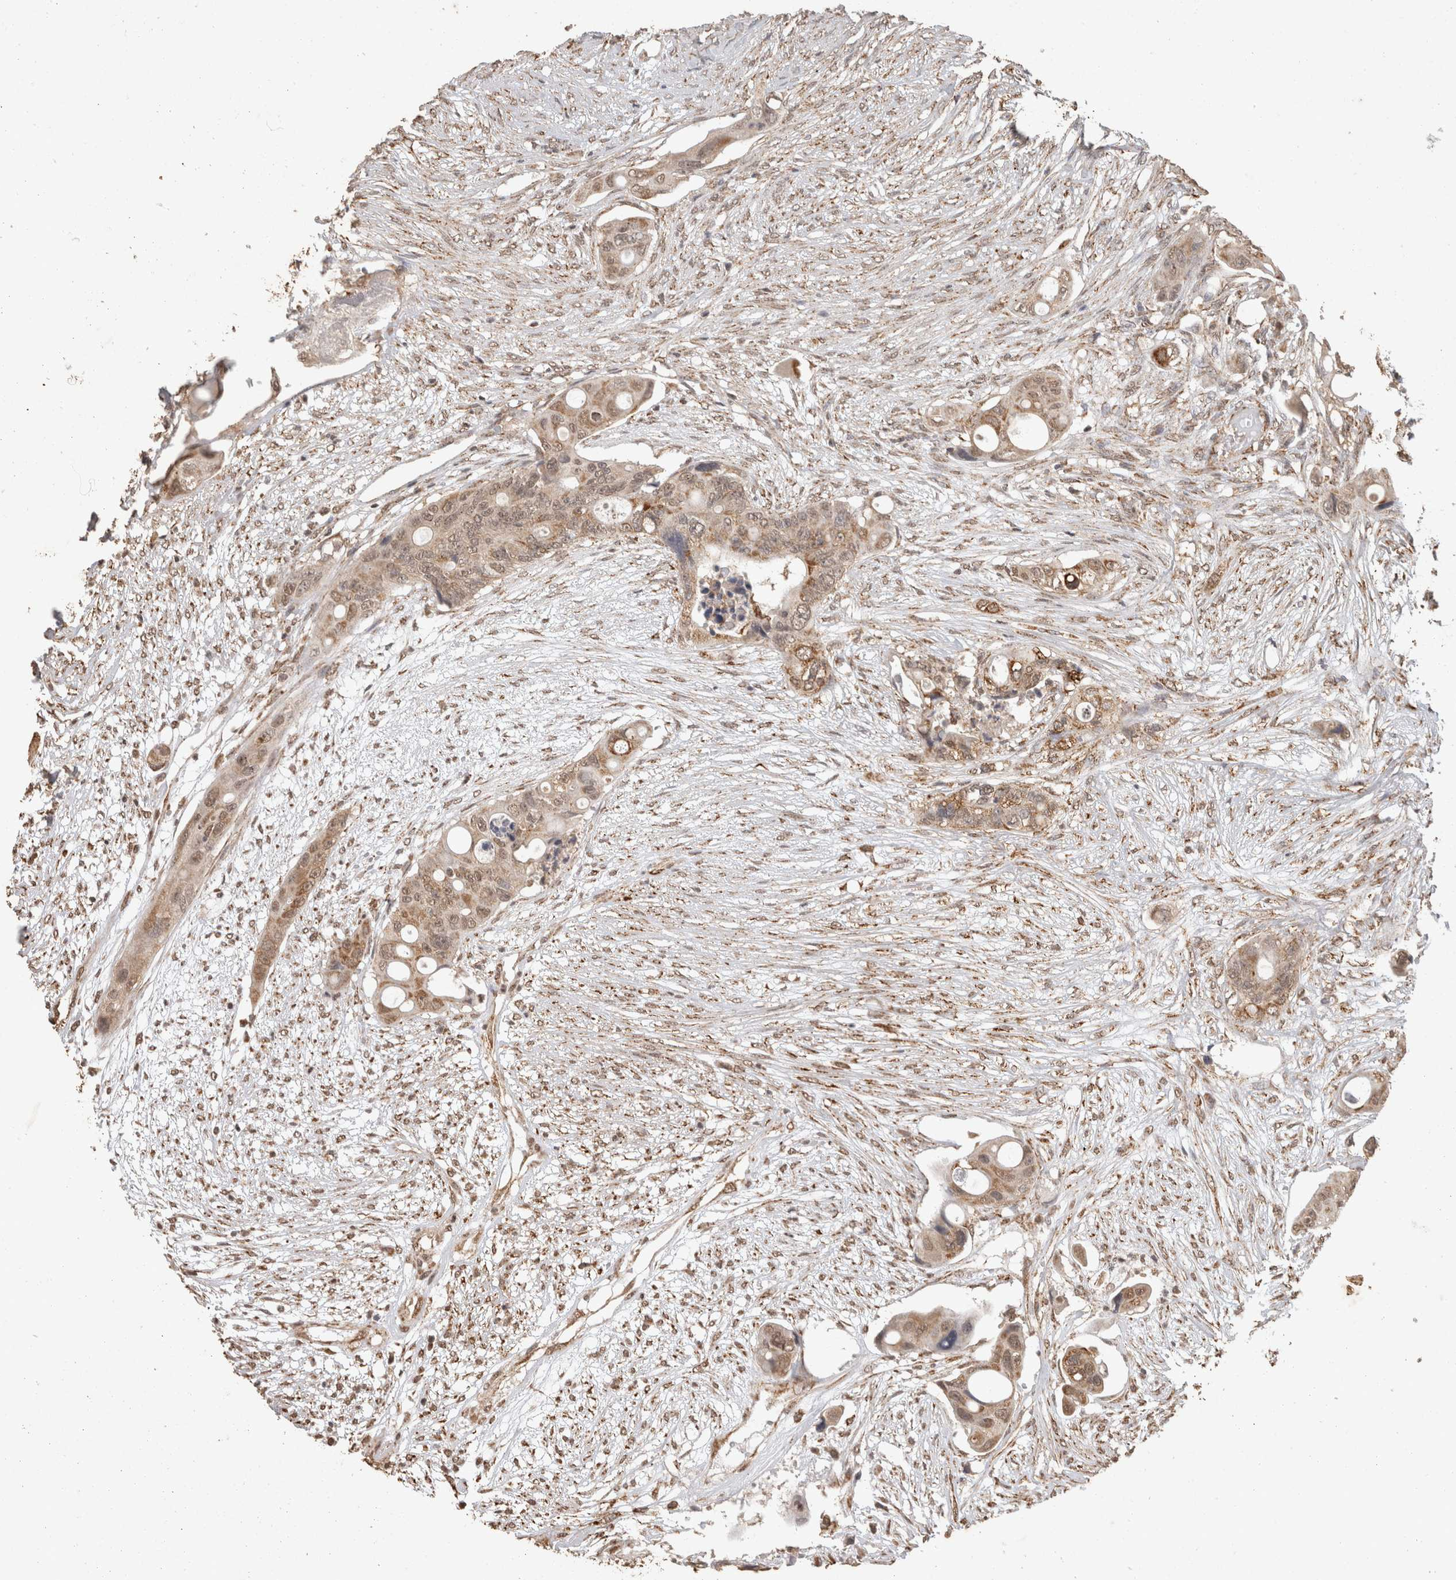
{"staining": {"intensity": "weak", "quantity": ">75%", "location": "cytoplasmic/membranous,nuclear"}, "tissue": "colorectal cancer", "cell_type": "Tumor cells", "image_type": "cancer", "snomed": [{"axis": "morphology", "description": "Adenocarcinoma, NOS"}, {"axis": "topography", "description": "Colon"}], "caption": "This is an image of IHC staining of colorectal cancer (adenocarcinoma), which shows weak expression in the cytoplasmic/membranous and nuclear of tumor cells.", "gene": "BNIP3L", "patient": {"sex": "female", "age": 57}}